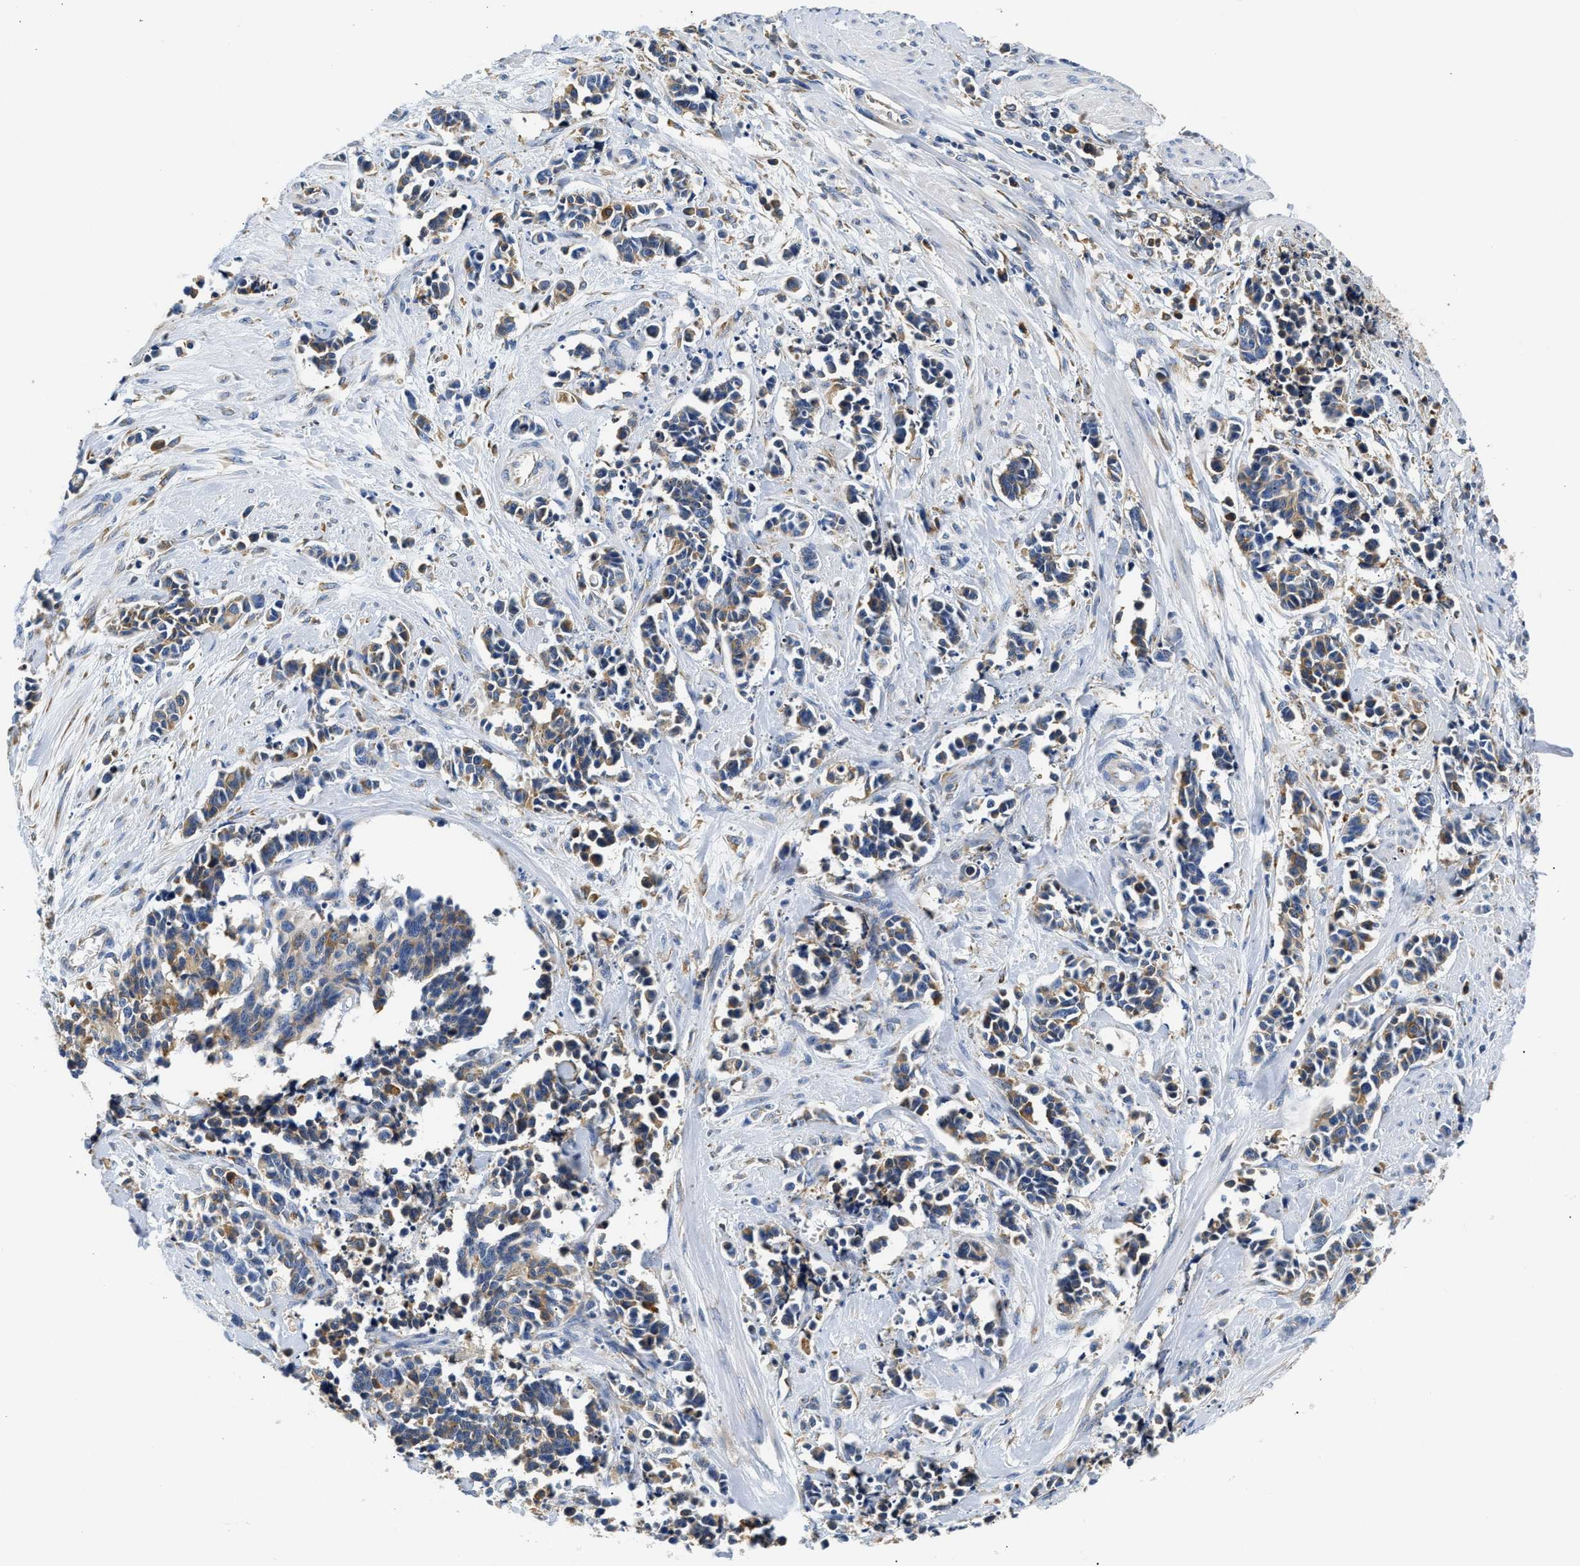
{"staining": {"intensity": "moderate", "quantity": "<25%", "location": "cytoplasmic/membranous"}, "tissue": "cervical cancer", "cell_type": "Tumor cells", "image_type": "cancer", "snomed": [{"axis": "morphology", "description": "Squamous cell carcinoma, NOS"}, {"axis": "topography", "description": "Cervix"}], "caption": "The immunohistochemical stain highlights moderate cytoplasmic/membranous positivity in tumor cells of cervical cancer tissue. Immunohistochemistry (ihc) stains the protein of interest in brown and the nuclei are stained blue.", "gene": "HDHD3", "patient": {"sex": "female", "age": 35}}